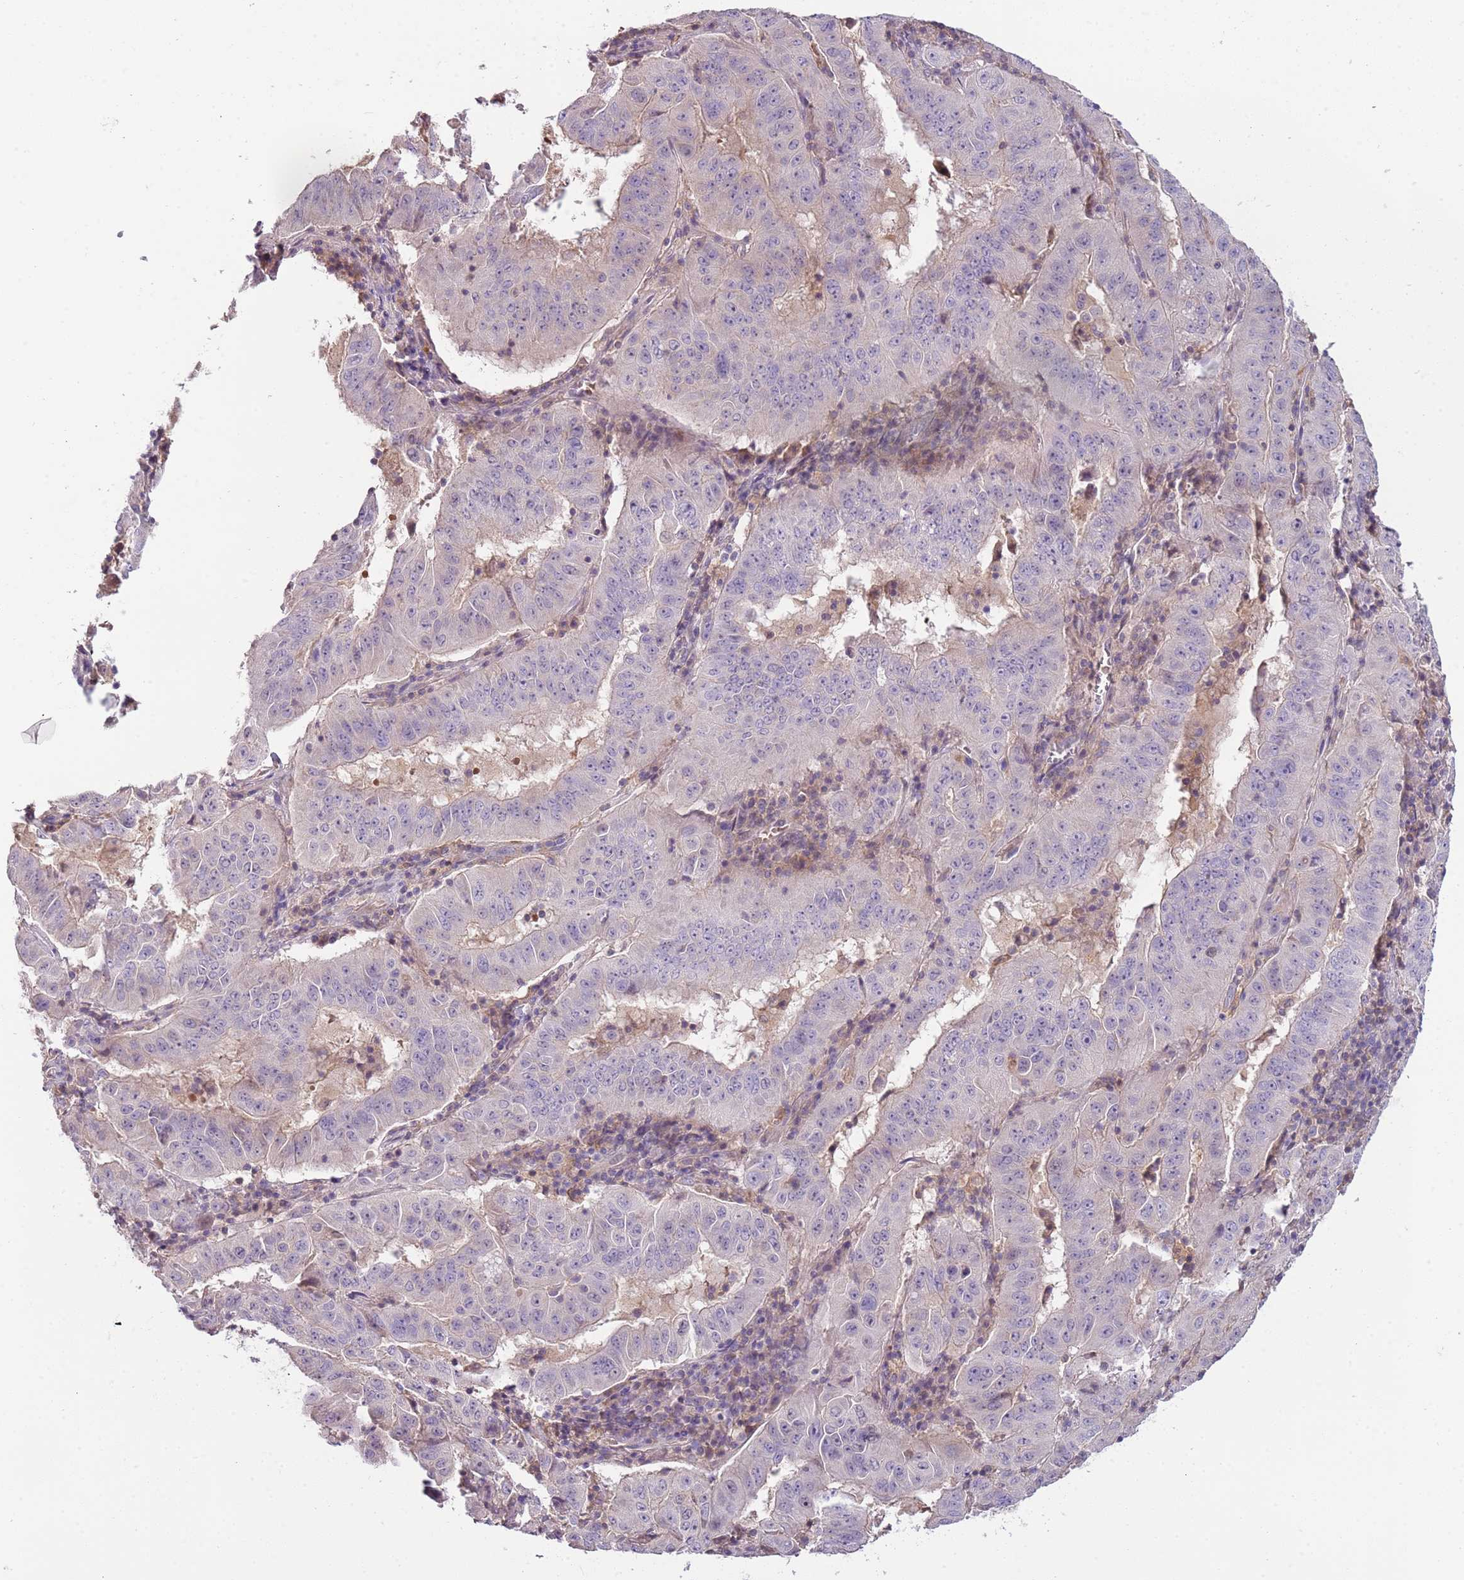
{"staining": {"intensity": "negative", "quantity": "none", "location": "none"}, "tissue": "pancreatic cancer", "cell_type": "Tumor cells", "image_type": "cancer", "snomed": [{"axis": "morphology", "description": "Adenocarcinoma, NOS"}, {"axis": "topography", "description": "Pancreas"}], "caption": "This is an IHC image of pancreatic cancer. There is no staining in tumor cells.", "gene": "ARHGAP5", "patient": {"sex": "male", "age": 63}}